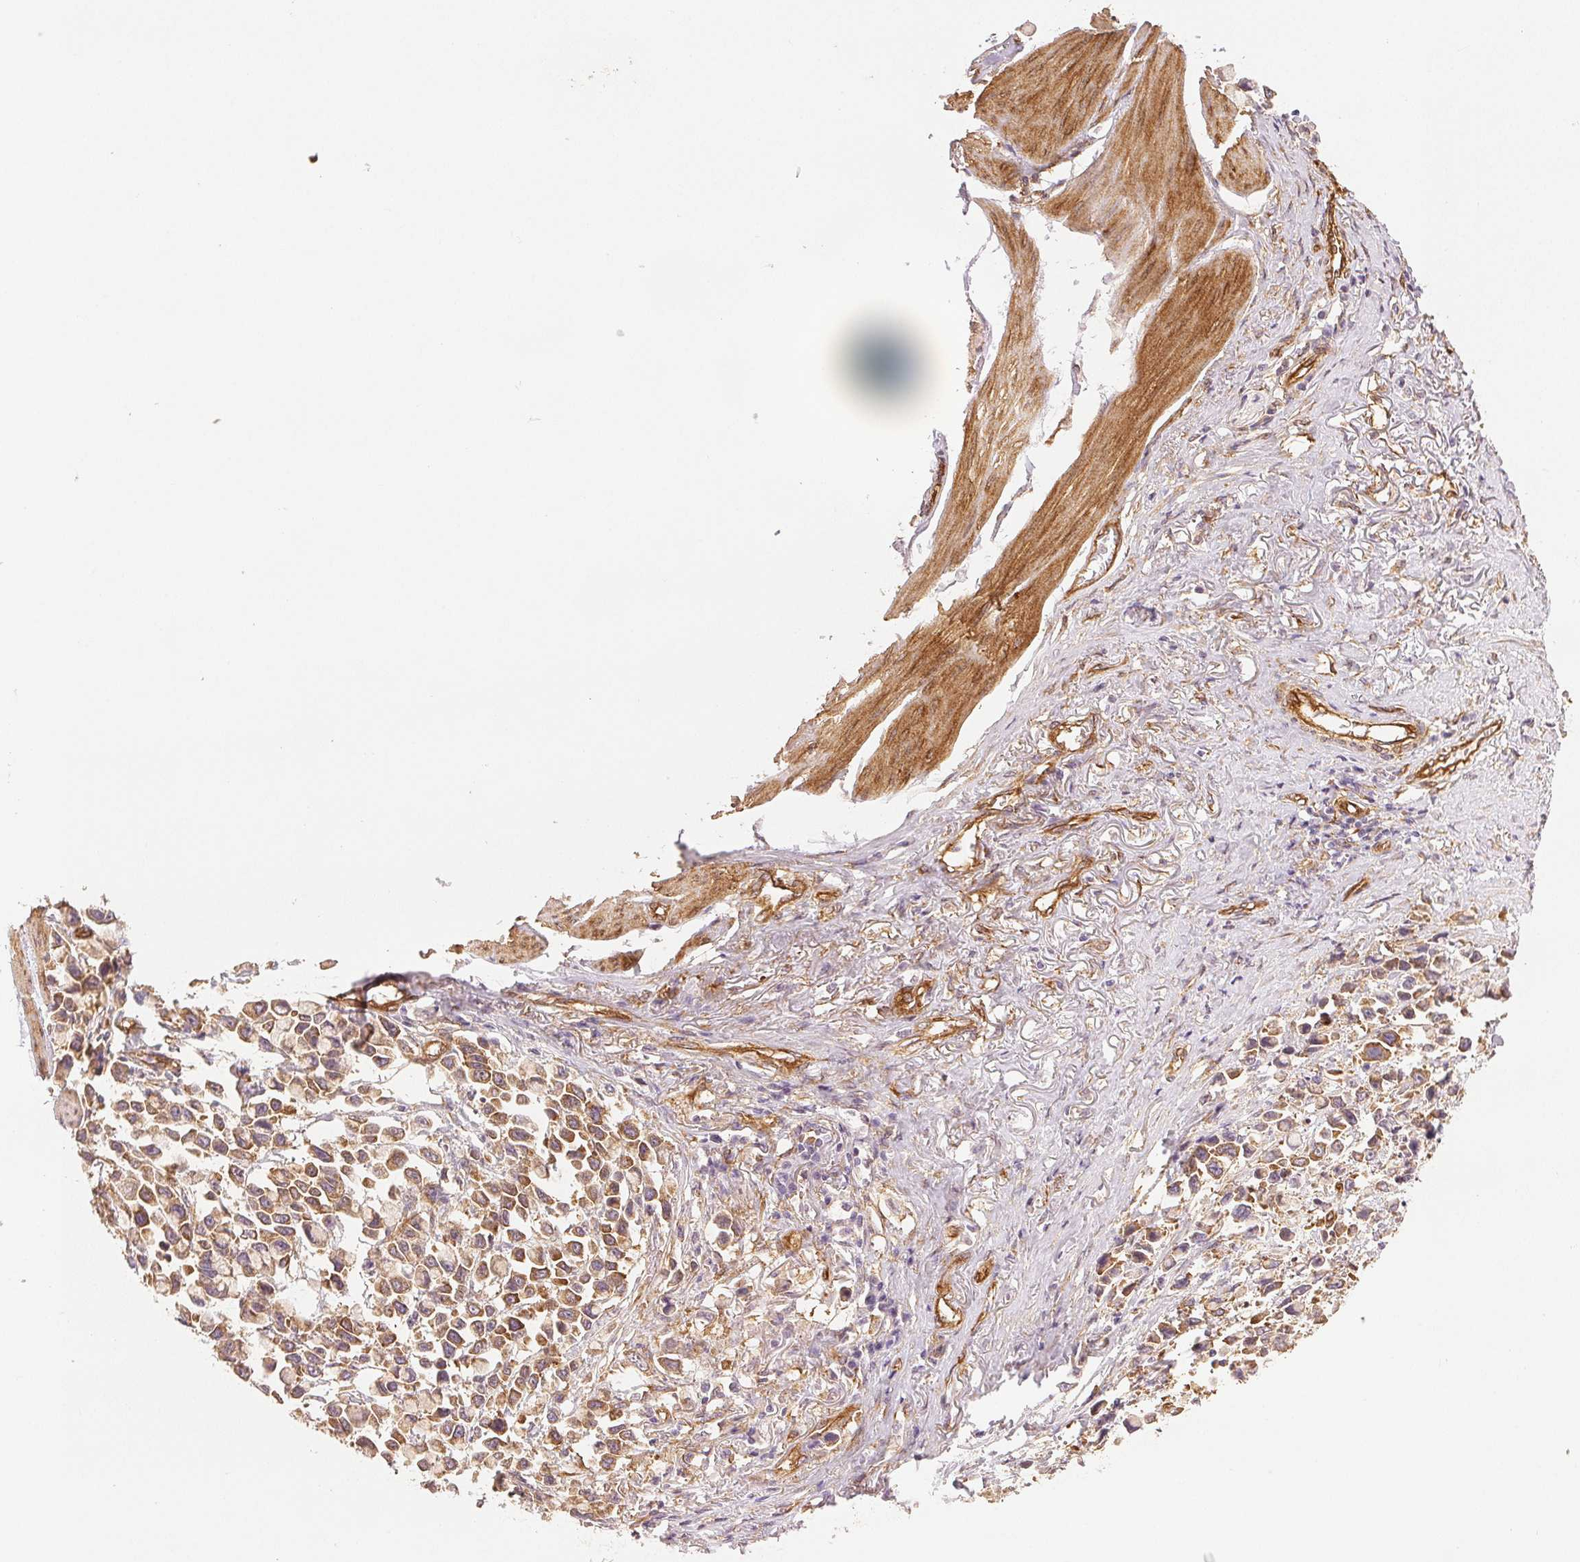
{"staining": {"intensity": "moderate", "quantity": ">75%", "location": "cytoplasmic/membranous"}, "tissue": "stomach cancer", "cell_type": "Tumor cells", "image_type": "cancer", "snomed": [{"axis": "morphology", "description": "Adenocarcinoma, NOS"}, {"axis": "topography", "description": "Stomach"}], "caption": "Adenocarcinoma (stomach) tissue demonstrates moderate cytoplasmic/membranous staining in approximately >75% of tumor cells, visualized by immunohistochemistry.", "gene": "DIAPH2", "patient": {"sex": "female", "age": 81}}